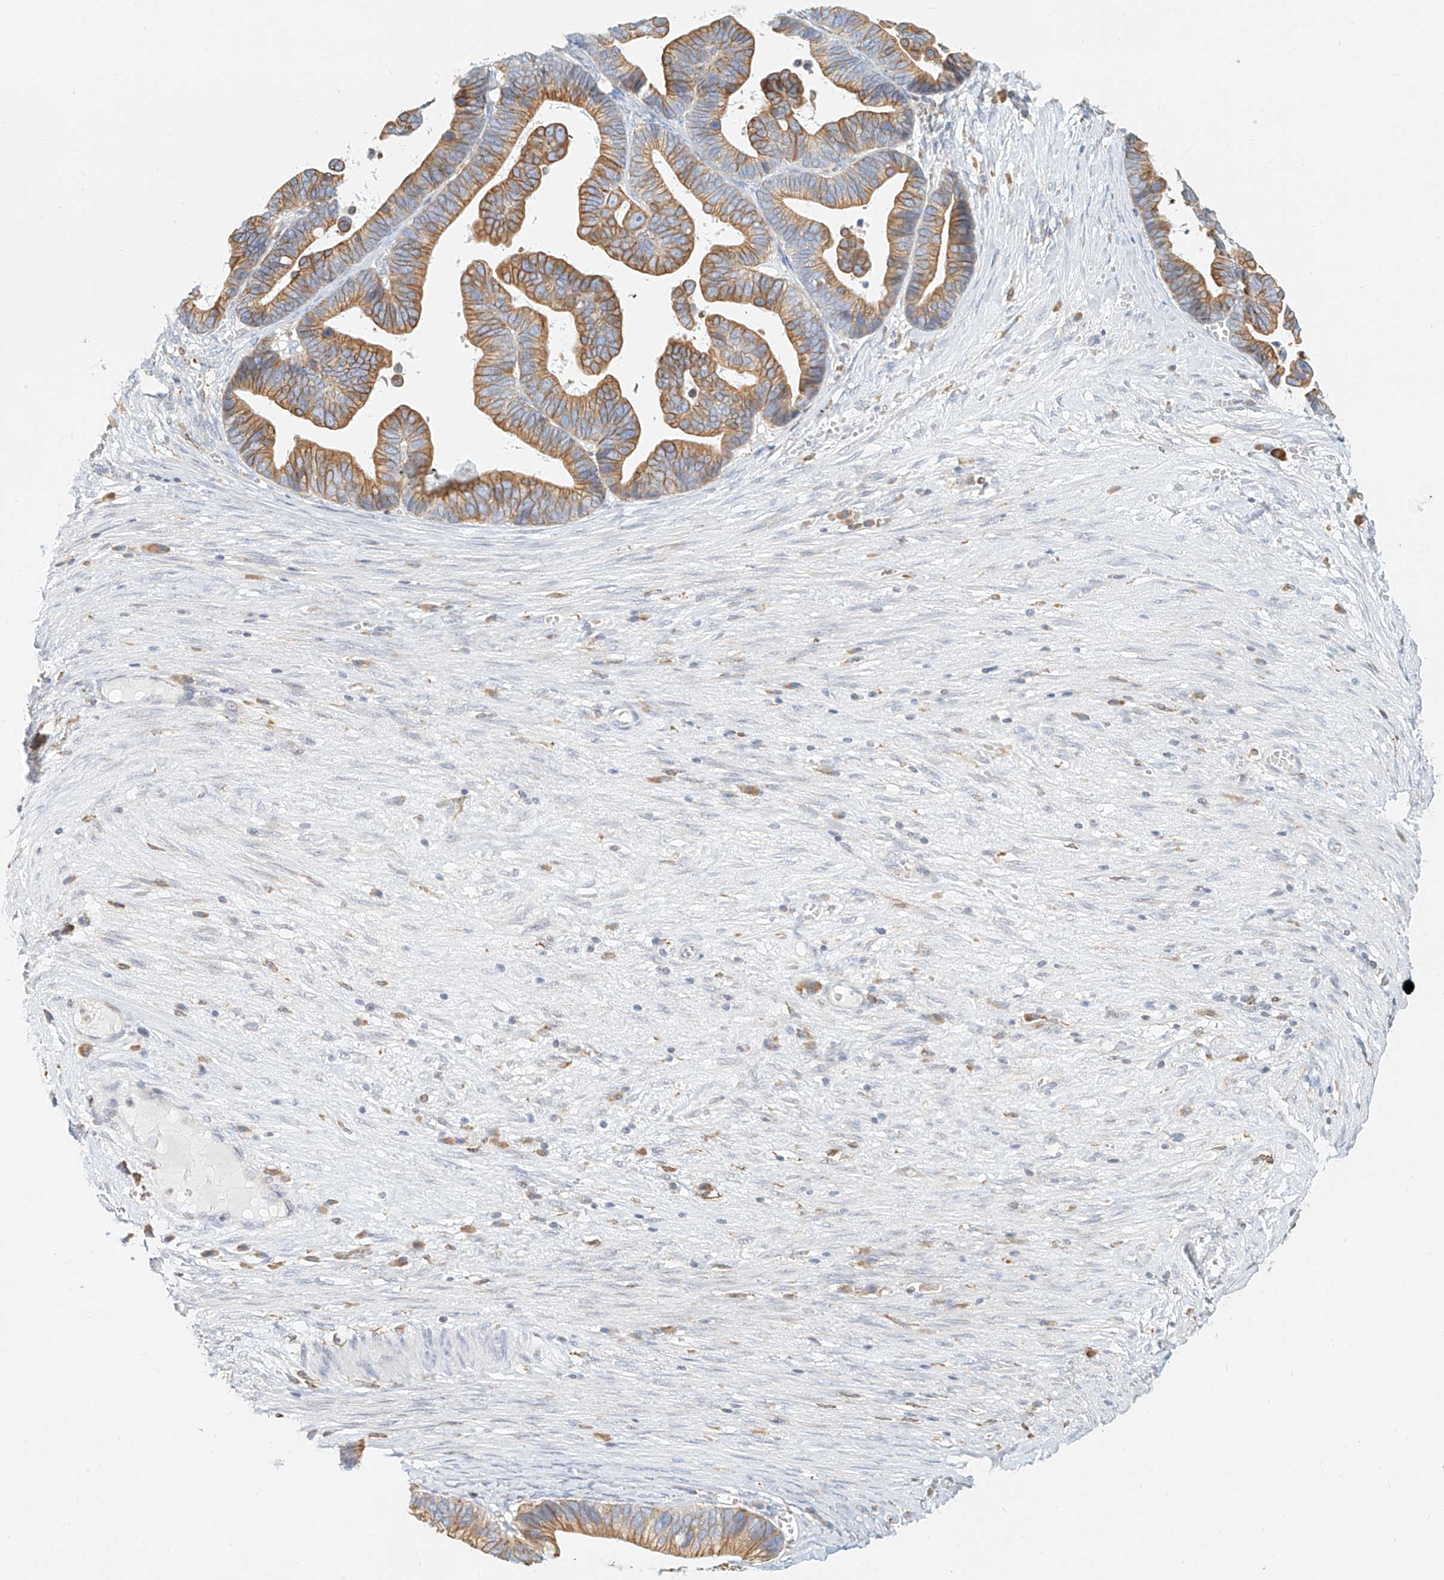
{"staining": {"intensity": "moderate", "quantity": ">75%", "location": "cytoplasmic/membranous"}, "tissue": "ovarian cancer", "cell_type": "Tumor cells", "image_type": "cancer", "snomed": [{"axis": "morphology", "description": "Cystadenocarcinoma, serous, NOS"}, {"axis": "topography", "description": "Ovary"}], "caption": "Human serous cystadenocarcinoma (ovarian) stained with a brown dye demonstrates moderate cytoplasmic/membranous positive staining in about >75% of tumor cells.", "gene": "DHRS7", "patient": {"sex": "female", "age": 56}}